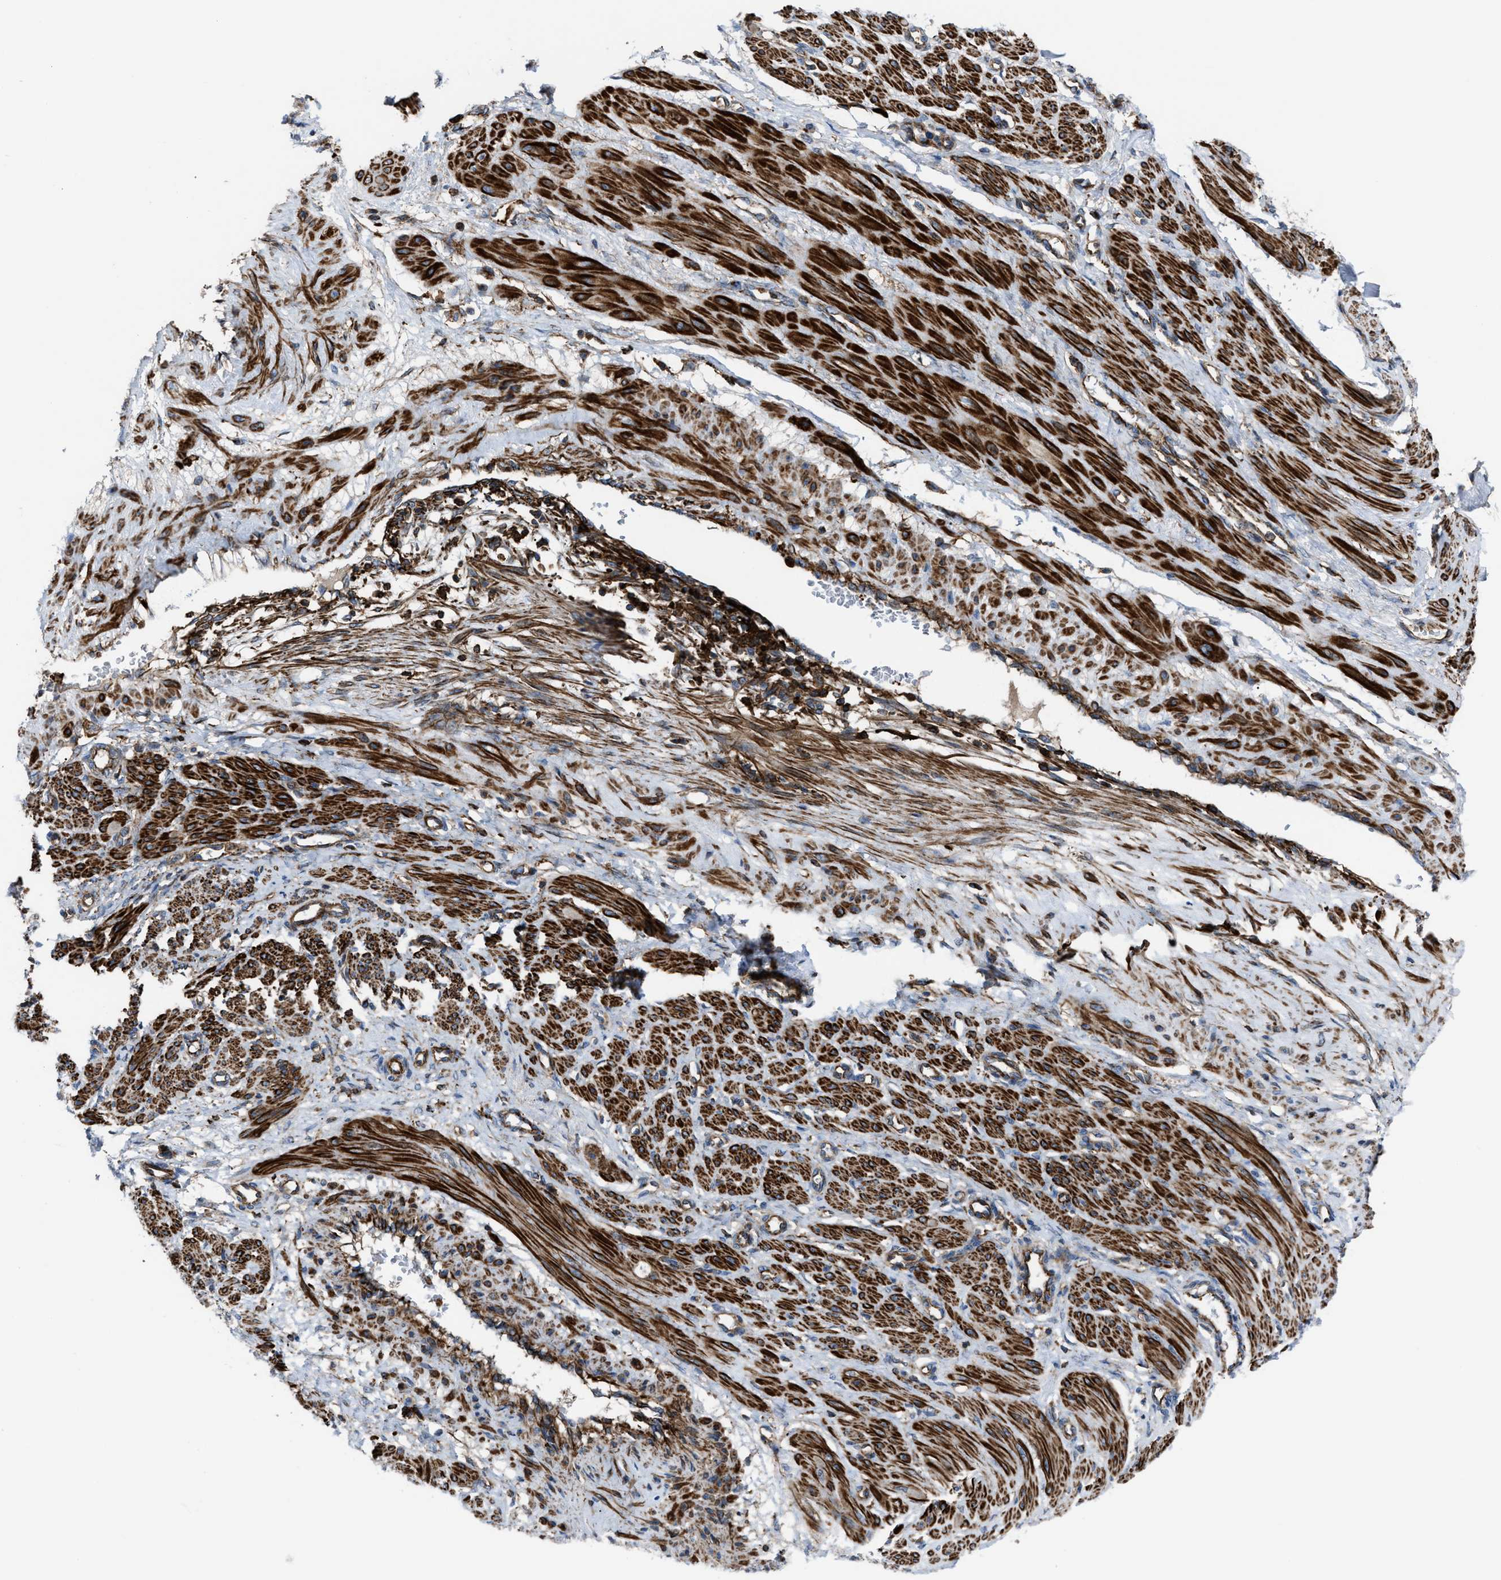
{"staining": {"intensity": "strong", "quantity": ">75%", "location": "cytoplasmic/membranous"}, "tissue": "smooth muscle", "cell_type": "Smooth muscle cells", "image_type": "normal", "snomed": [{"axis": "morphology", "description": "Normal tissue, NOS"}, {"axis": "topography", "description": "Endometrium"}], "caption": "DAB immunohistochemical staining of unremarkable human smooth muscle reveals strong cytoplasmic/membranous protein positivity in about >75% of smooth muscle cells. The staining was performed using DAB (3,3'-diaminobenzidine) to visualize the protein expression in brown, while the nuclei were stained in blue with hematoxylin (Magnification: 20x).", "gene": "AGPAT2", "patient": {"sex": "female", "age": 33}}